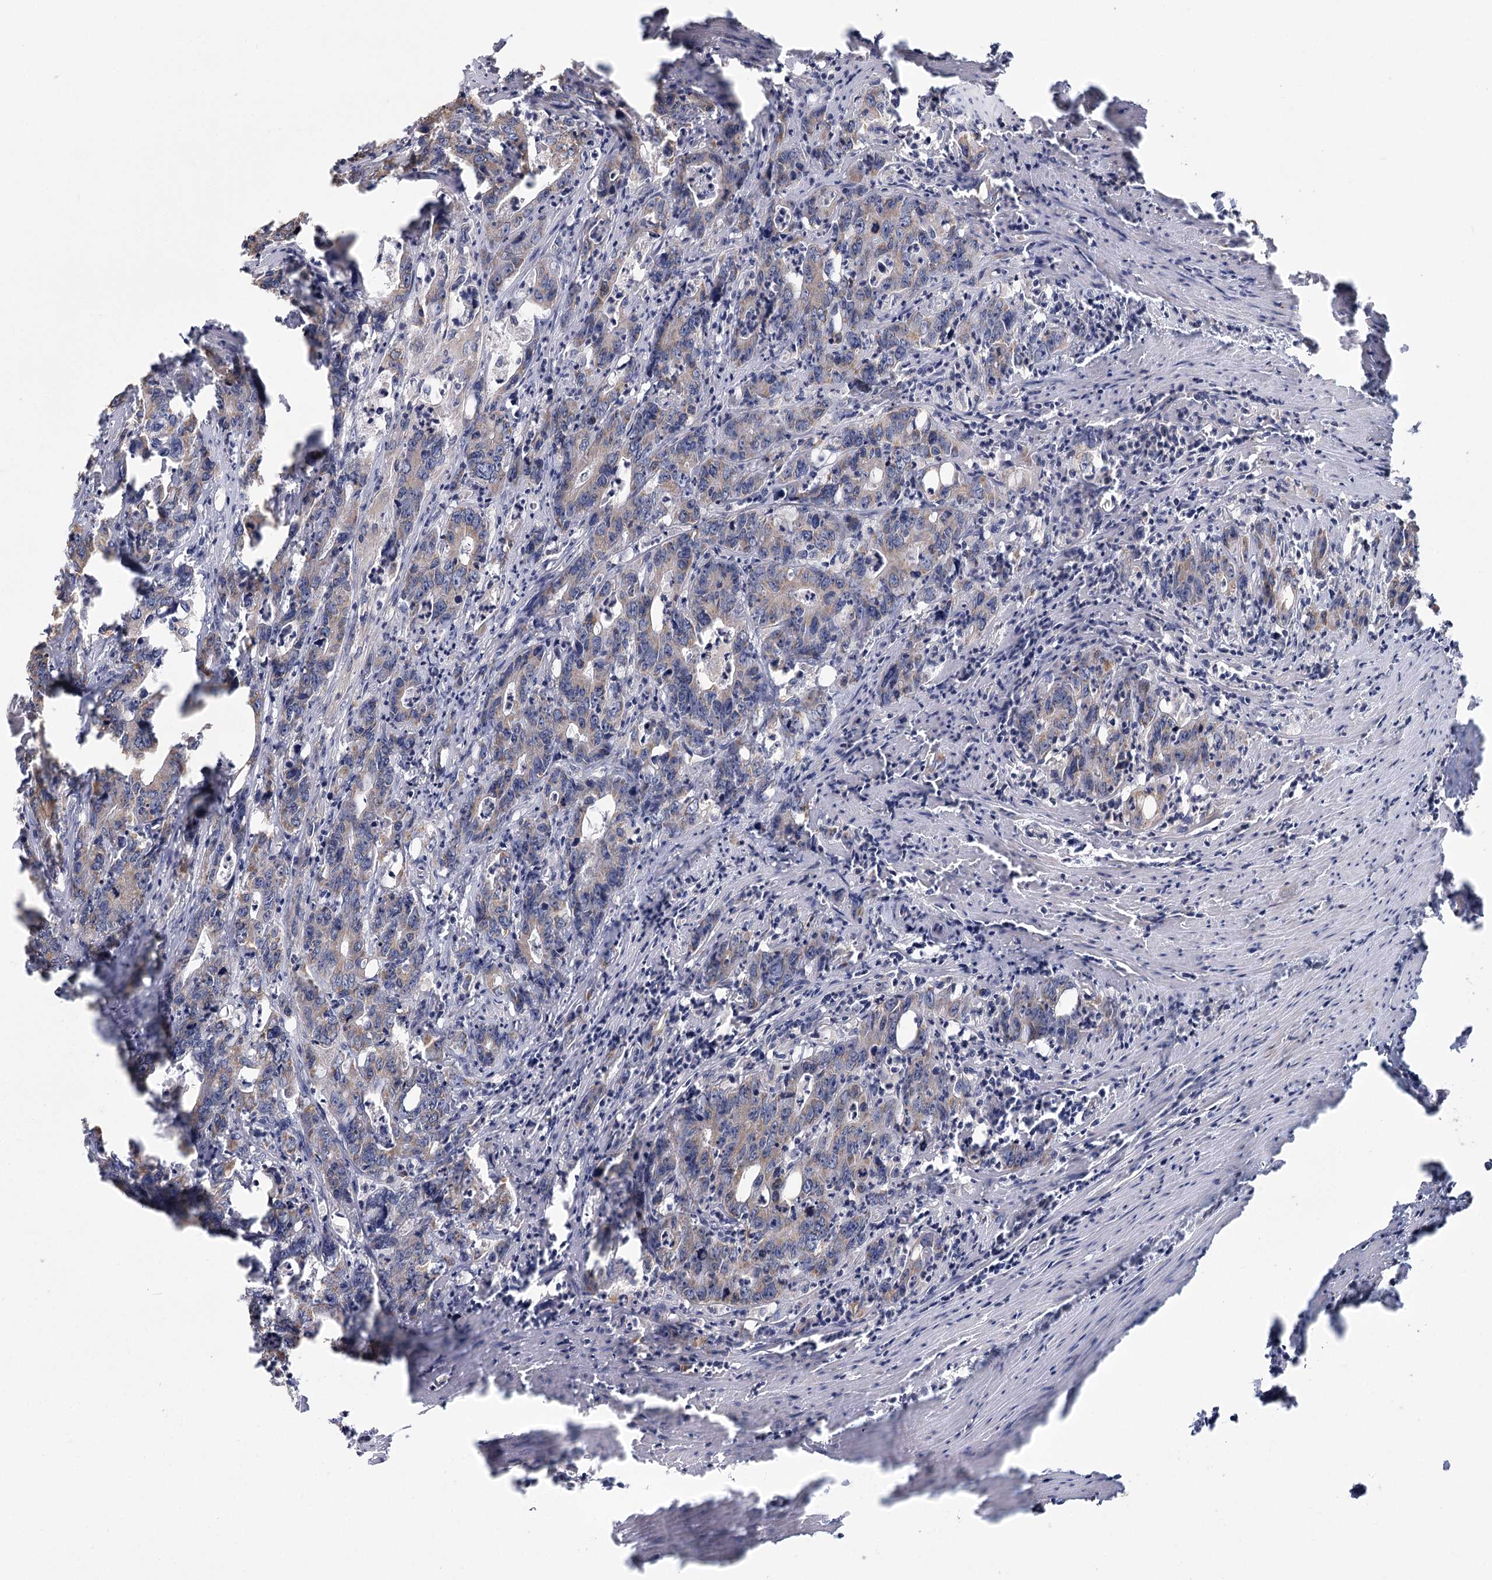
{"staining": {"intensity": "weak", "quantity": "25%-75%", "location": "cytoplasmic/membranous"}, "tissue": "colorectal cancer", "cell_type": "Tumor cells", "image_type": "cancer", "snomed": [{"axis": "morphology", "description": "Adenocarcinoma, NOS"}, {"axis": "topography", "description": "Colon"}], "caption": "Colorectal cancer (adenocarcinoma) was stained to show a protein in brown. There is low levels of weak cytoplasmic/membranous staining in about 25%-75% of tumor cells.", "gene": "CNTLN", "patient": {"sex": "female", "age": 75}}